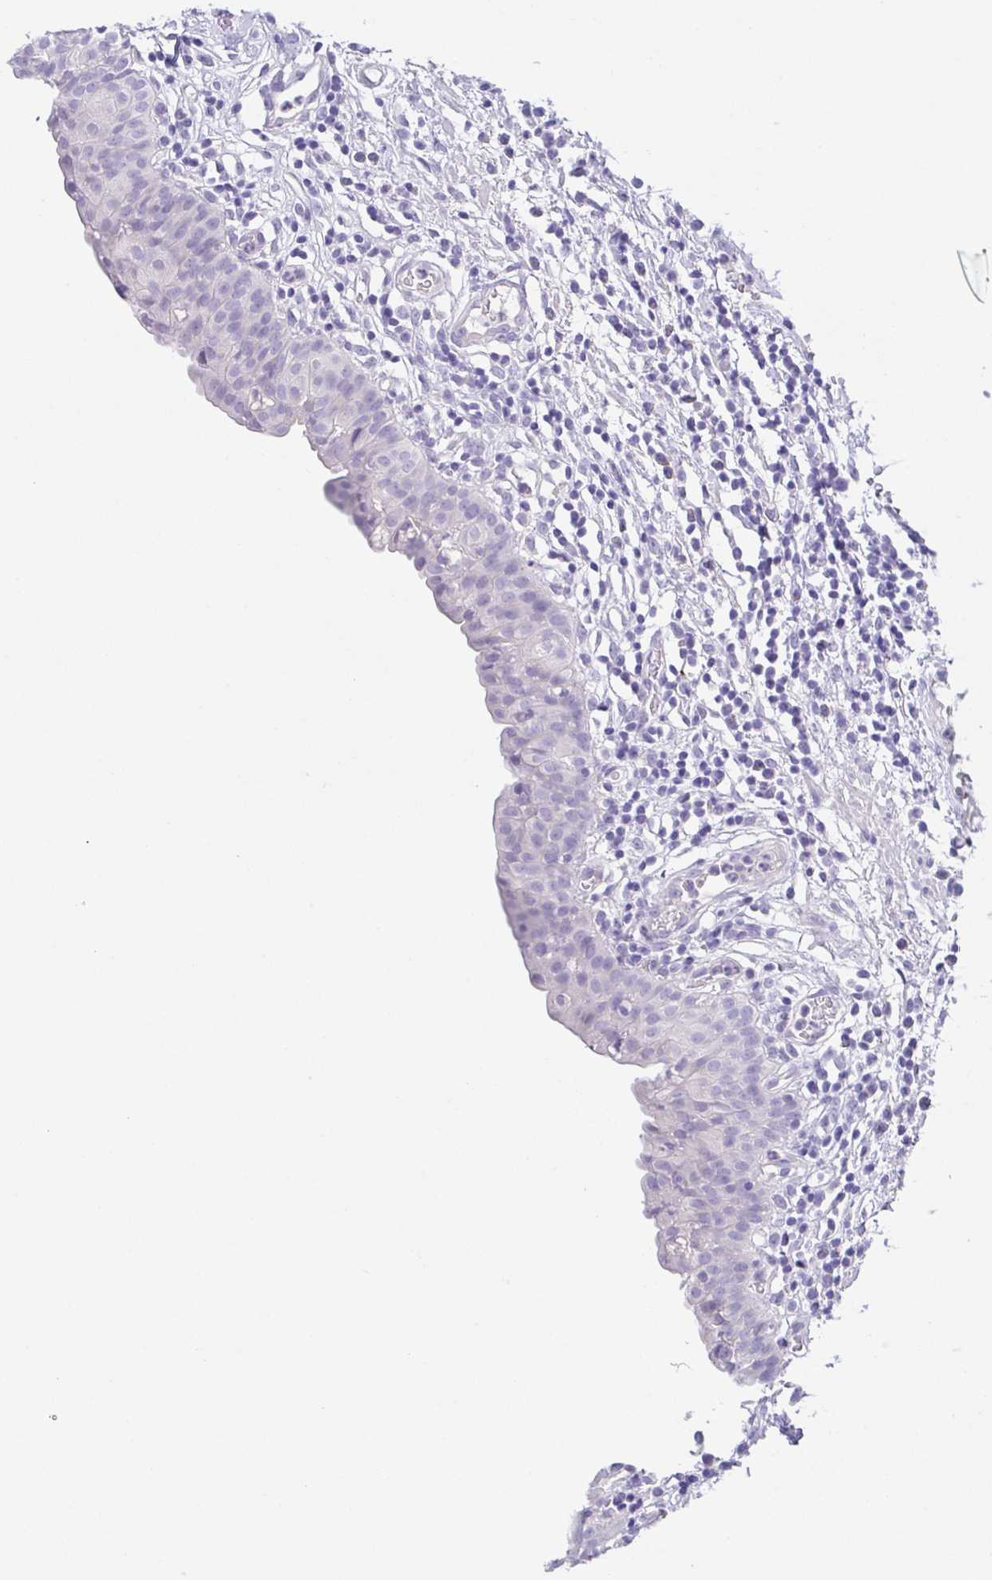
{"staining": {"intensity": "negative", "quantity": "none", "location": "none"}, "tissue": "urinary bladder", "cell_type": "Urothelial cells", "image_type": "normal", "snomed": [{"axis": "morphology", "description": "Normal tissue, NOS"}, {"axis": "morphology", "description": "Inflammation, NOS"}, {"axis": "topography", "description": "Urinary bladder"}], "caption": "This micrograph is of normal urinary bladder stained with immunohistochemistry (IHC) to label a protein in brown with the nuclei are counter-stained blue. There is no staining in urothelial cells. (DAB IHC with hematoxylin counter stain).", "gene": "HAPLN2", "patient": {"sex": "male", "age": 57}}